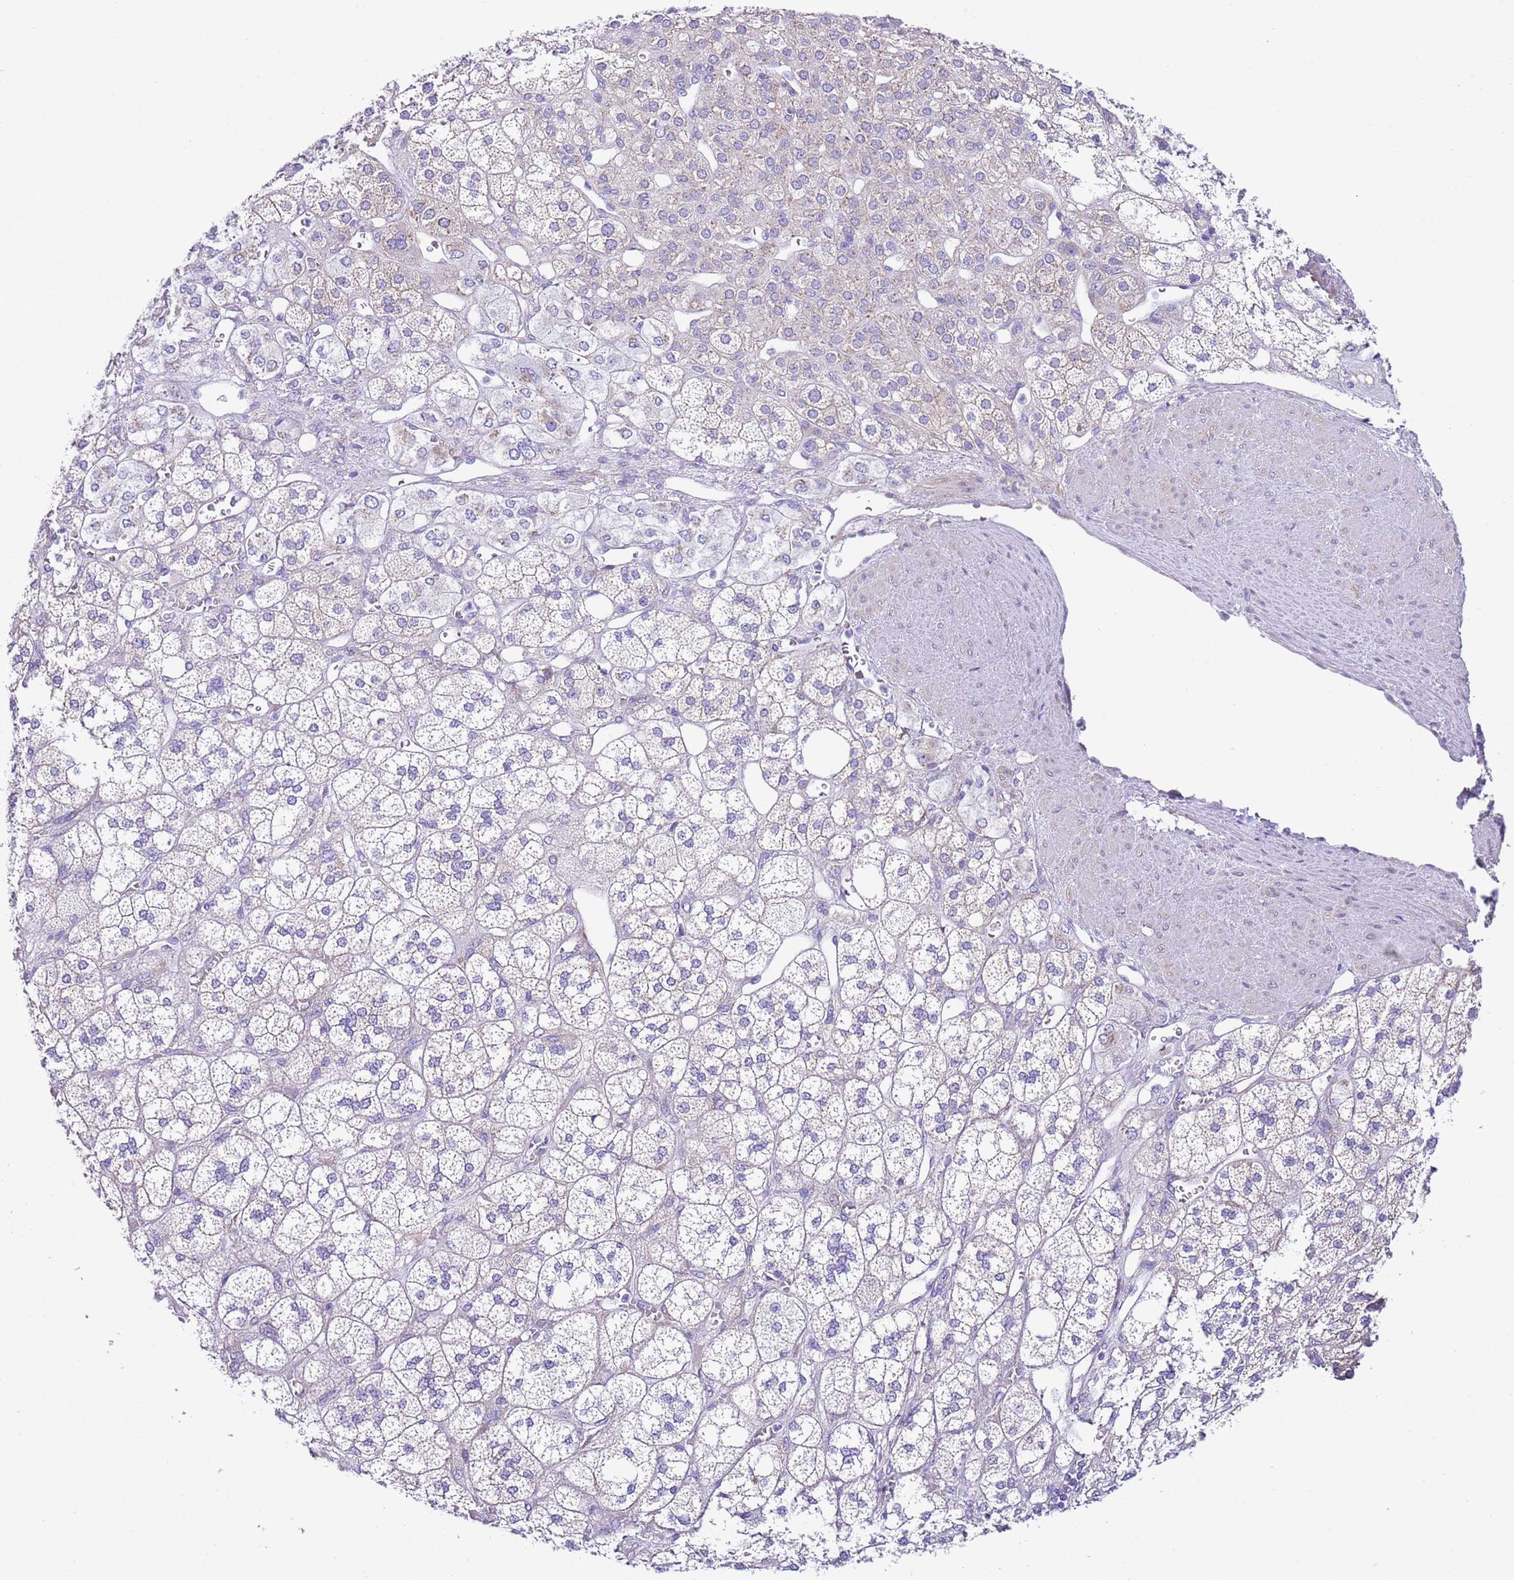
{"staining": {"intensity": "weak", "quantity": "25%-75%", "location": "cytoplasmic/membranous"}, "tissue": "adrenal gland", "cell_type": "Glandular cells", "image_type": "normal", "snomed": [{"axis": "morphology", "description": "Normal tissue, NOS"}, {"axis": "topography", "description": "Adrenal gland"}], "caption": "There is low levels of weak cytoplasmic/membranous staining in glandular cells of benign adrenal gland, as demonstrated by immunohistochemical staining (brown color).", "gene": "RPS10", "patient": {"sex": "male", "age": 61}}